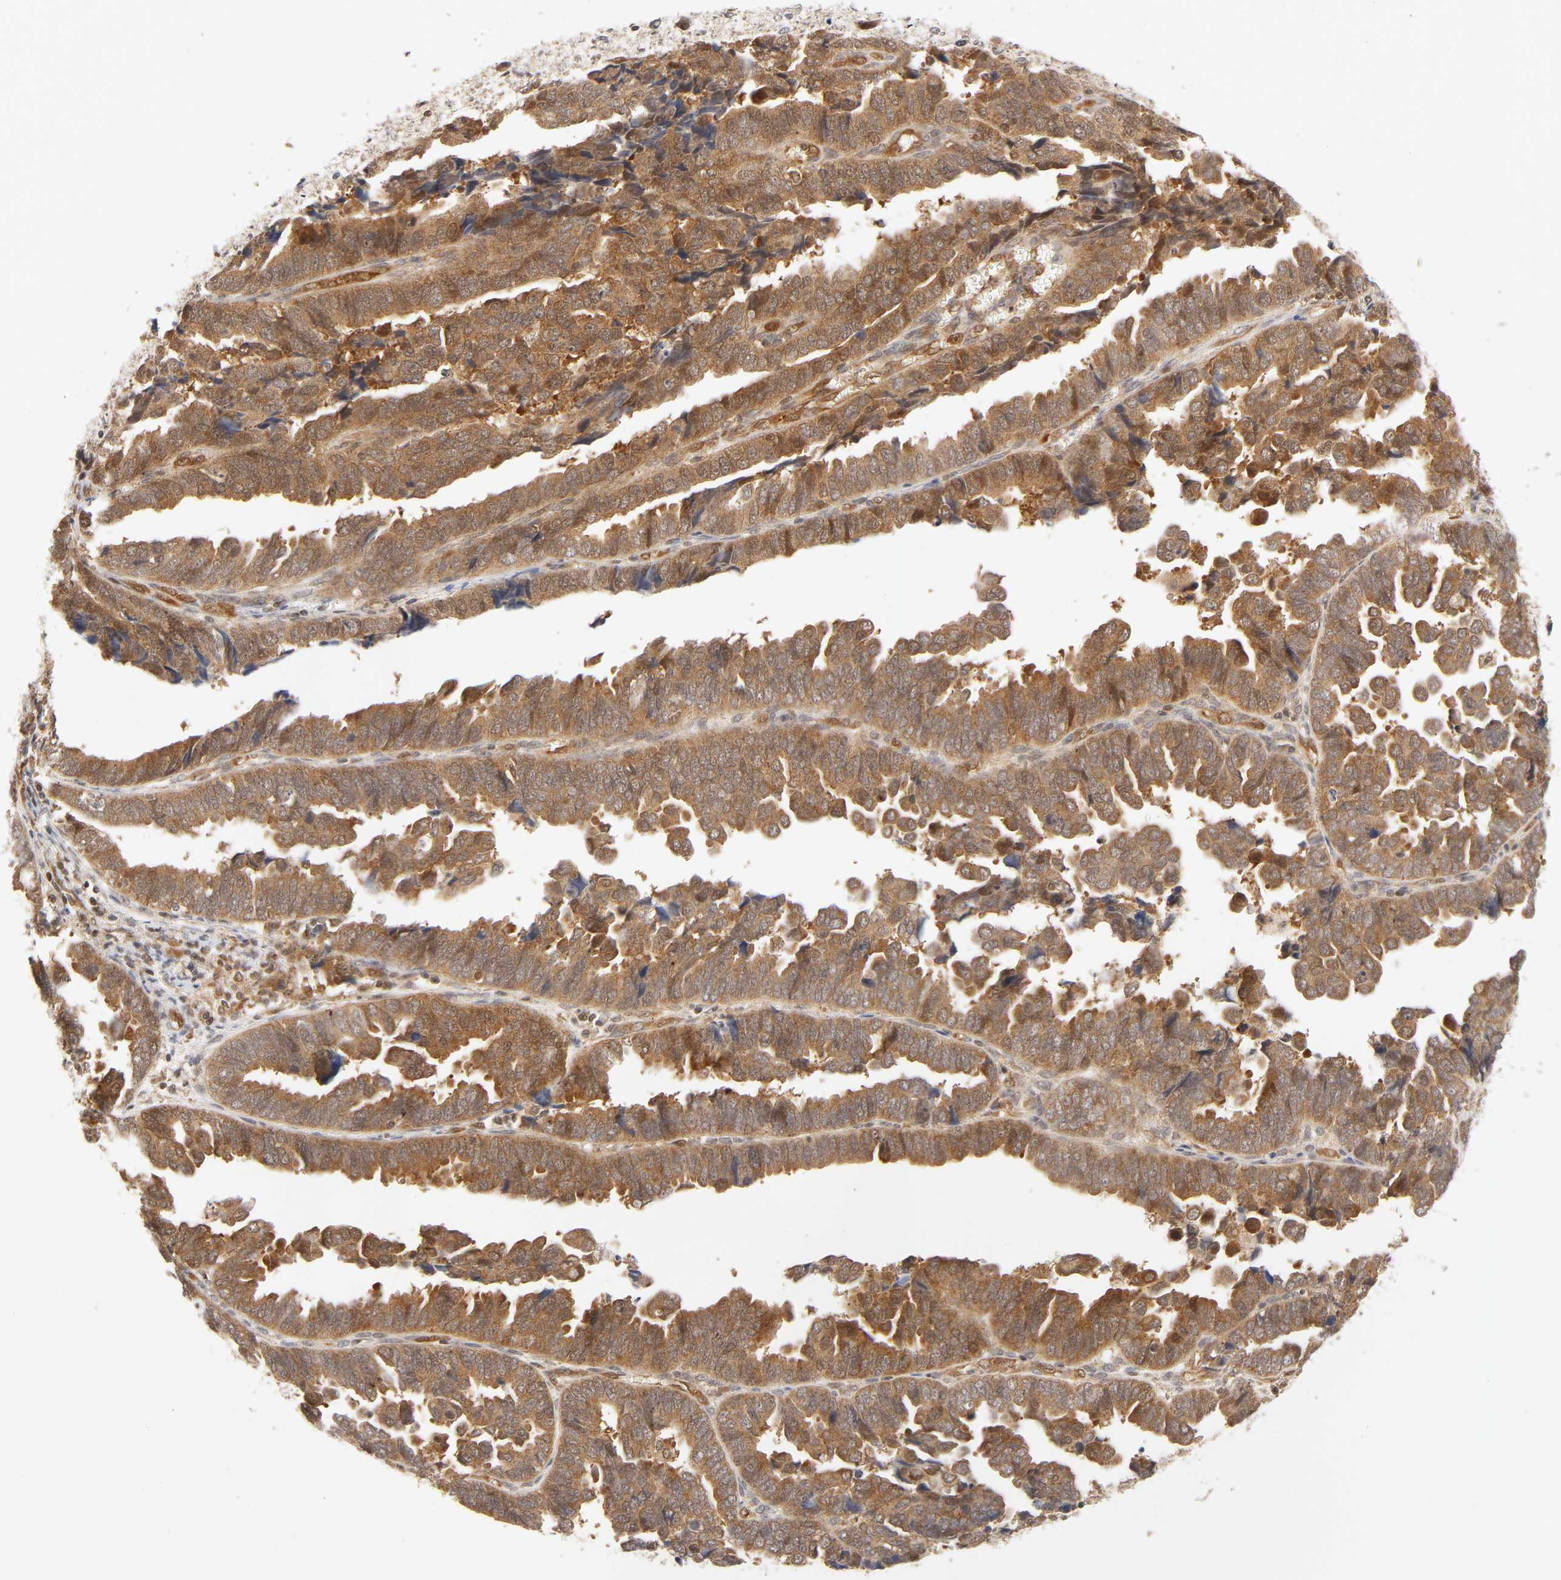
{"staining": {"intensity": "moderate", "quantity": ">75%", "location": "cytoplasmic/membranous,nuclear"}, "tissue": "endometrial cancer", "cell_type": "Tumor cells", "image_type": "cancer", "snomed": [{"axis": "morphology", "description": "Adenocarcinoma, NOS"}, {"axis": "topography", "description": "Endometrium"}], "caption": "Approximately >75% of tumor cells in endometrial cancer reveal moderate cytoplasmic/membranous and nuclear protein expression as visualized by brown immunohistochemical staining.", "gene": "CDC37", "patient": {"sex": "female", "age": 75}}